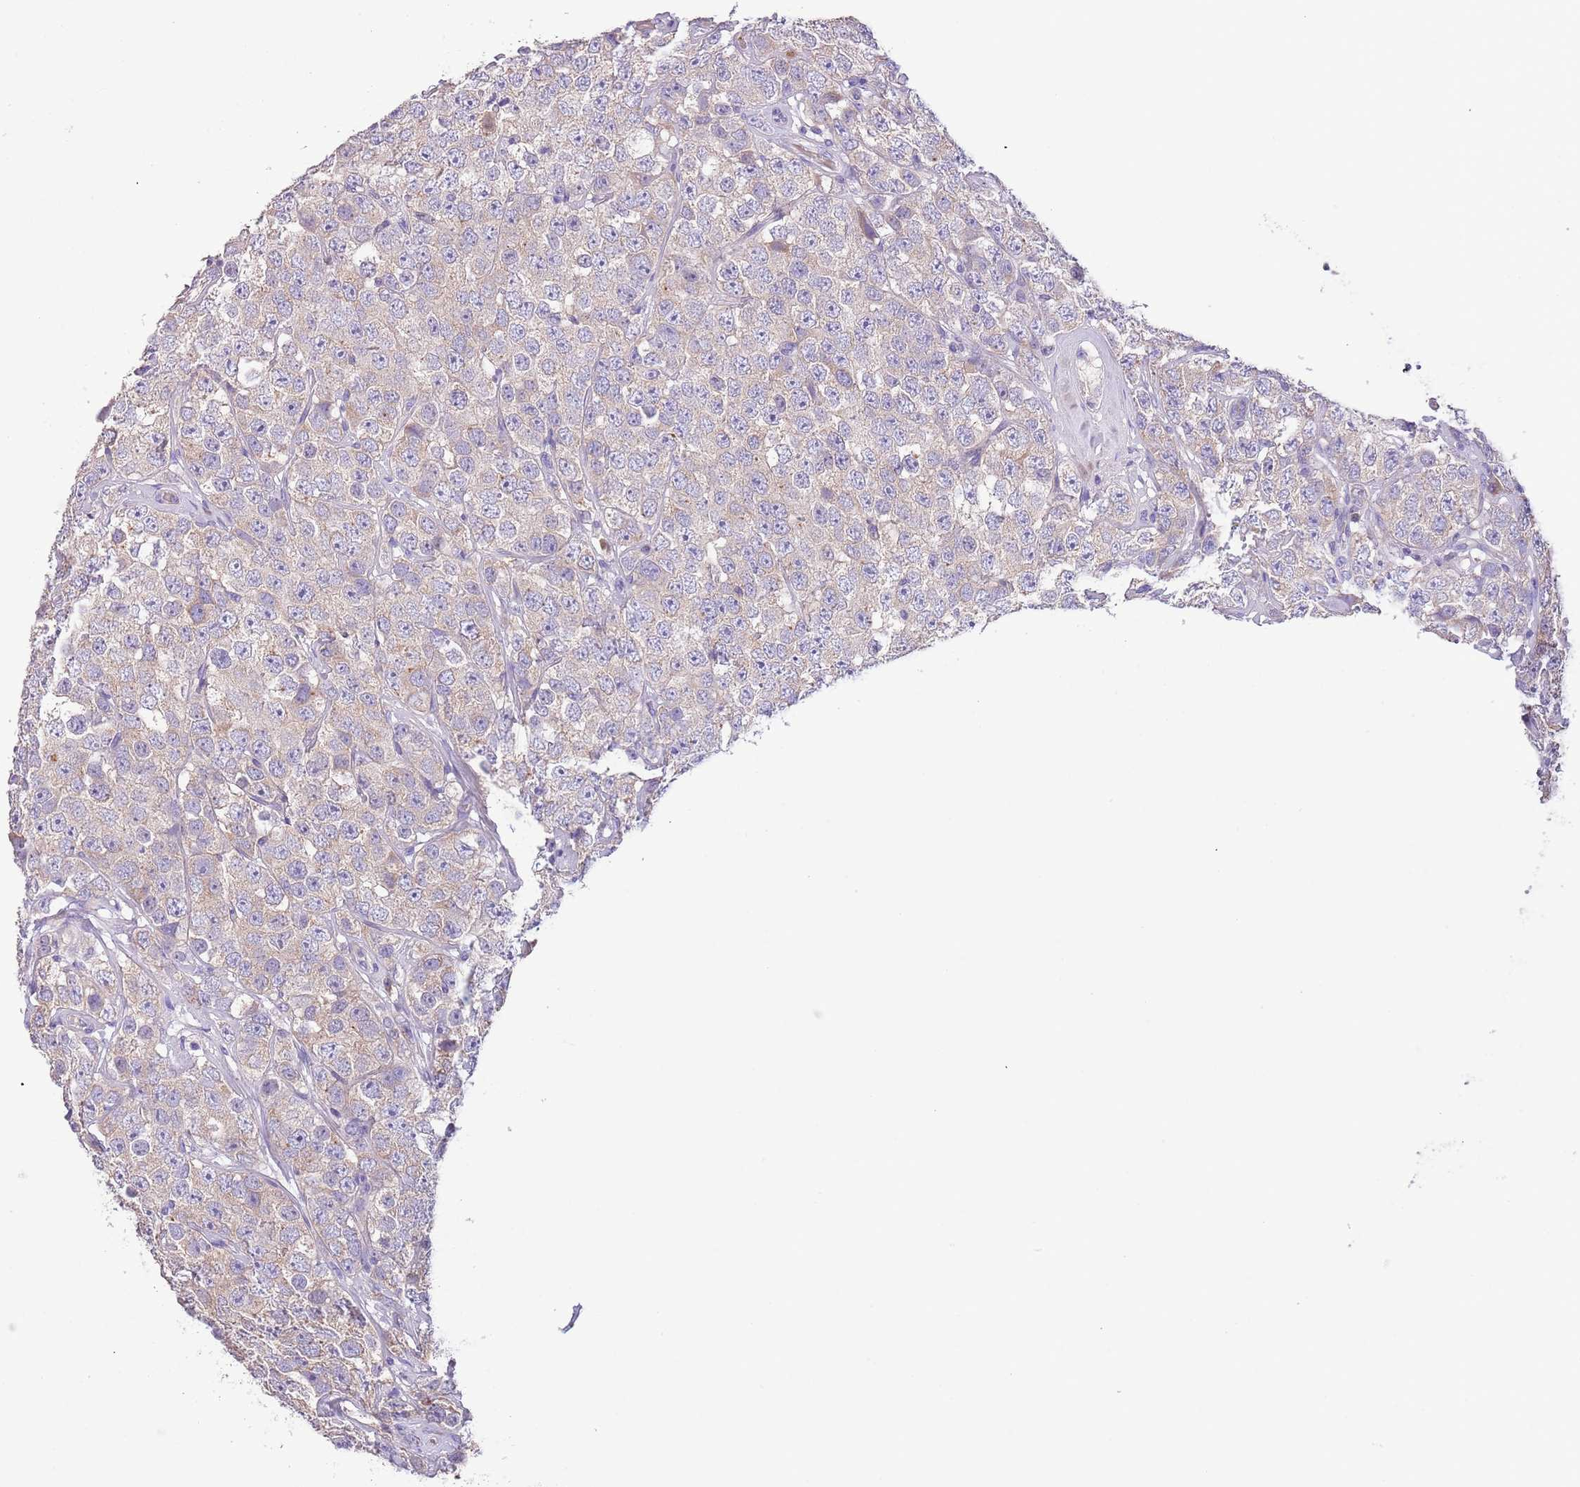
{"staining": {"intensity": "weak", "quantity": "<25%", "location": "cytoplasmic/membranous"}, "tissue": "testis cancer", "cell_type": "Tumor cells", "image_type": "cancer", "snomed": [{"axis": "morphology", "description": "Seminoma, NOS"}, {"axis": "topography", "description": "Testis"}], "caption": "A high-resolution photomicrograph shows IHC staining of seminoma (testis), which demonstrates no significant positivity in tumor cells.", "gene": "ZNF658", "patient": {"sex": "male", "age": 28}}